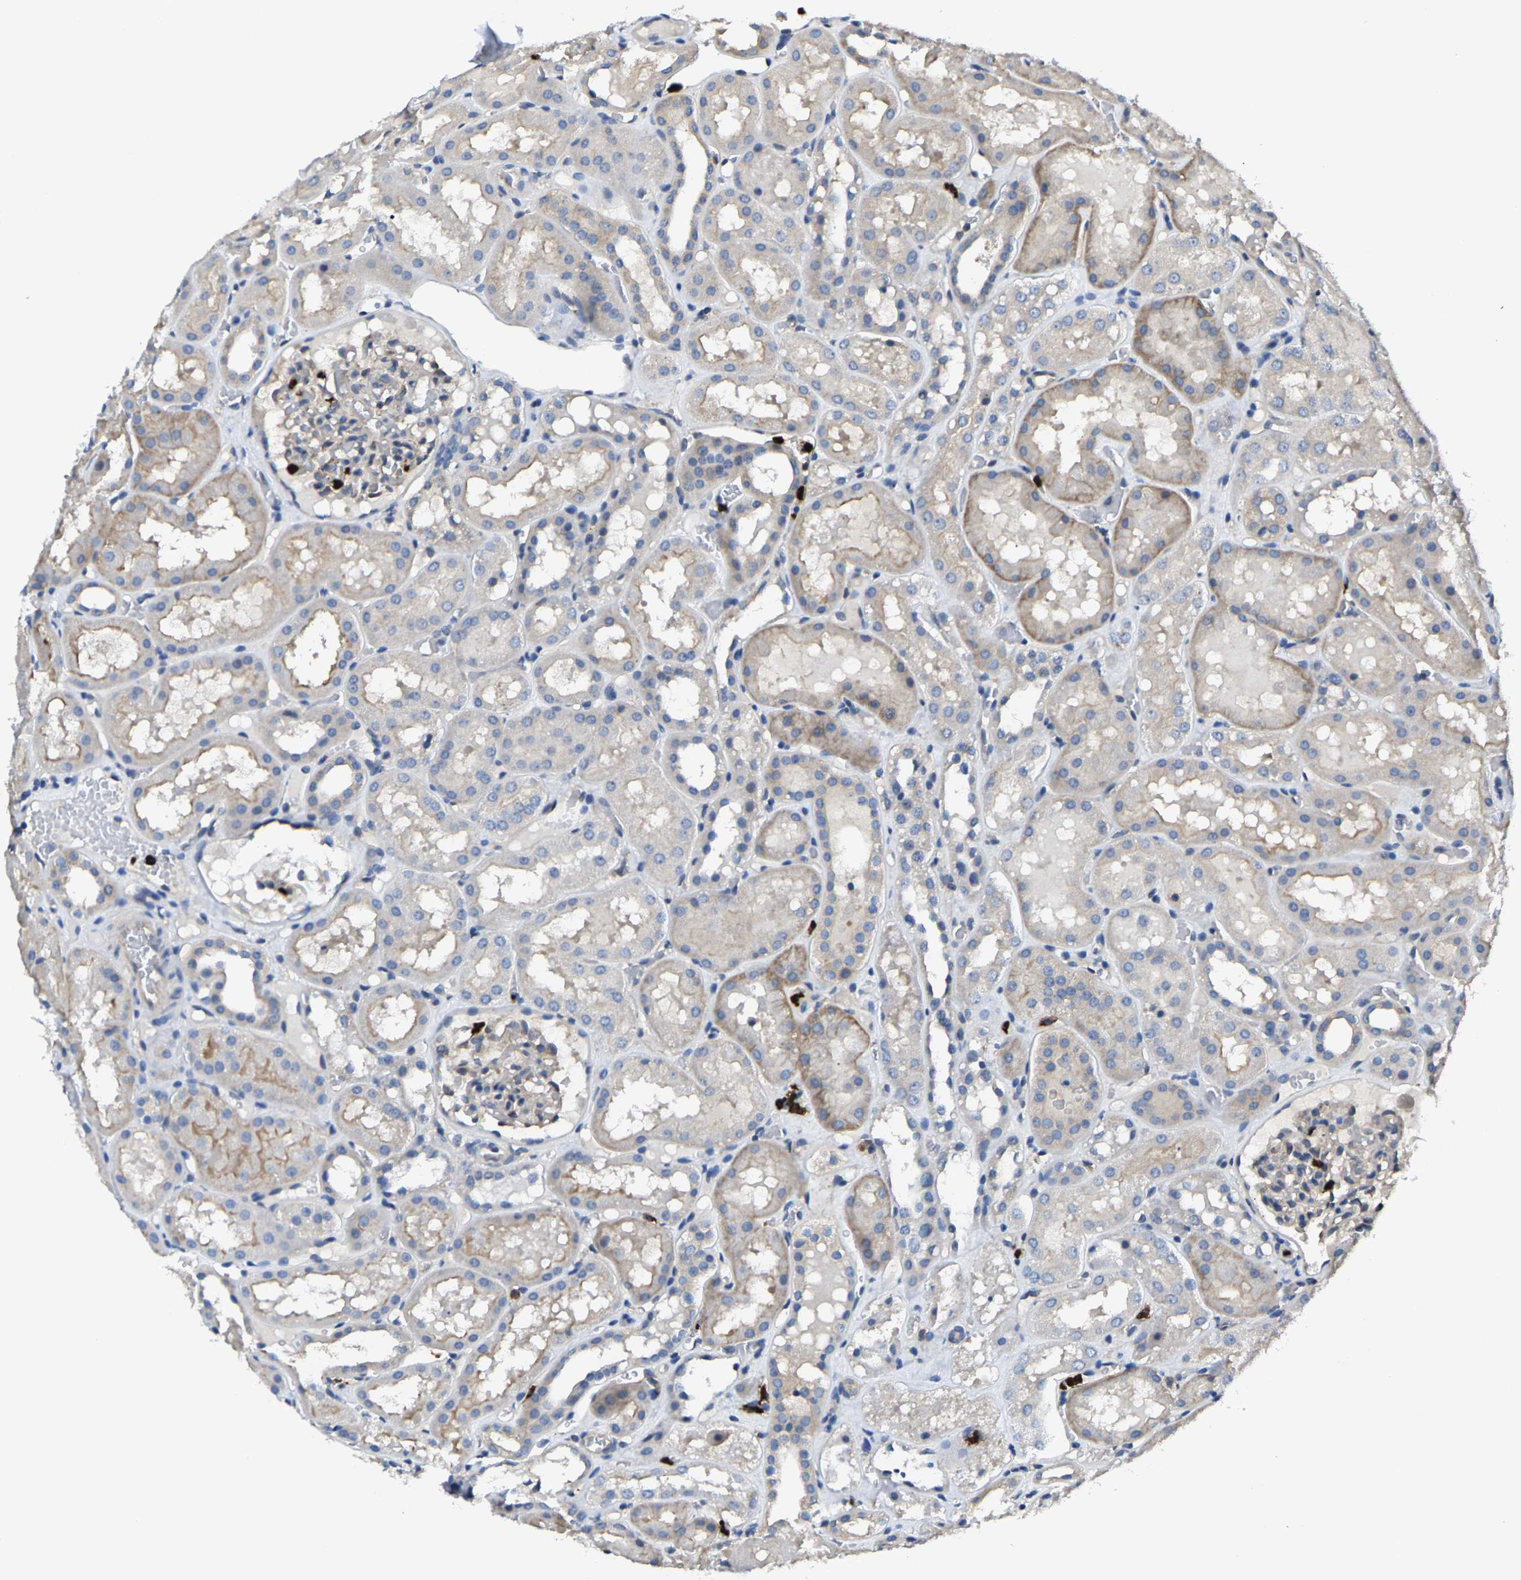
{"staining": {"intensity": "weak", "quantity": "<25%", "location": "cytoplasmic/membranous"}, "tissue": "kidney", "cell_type": "Cells in glomeruli", "image_type": "normal", "snomed": [{"axis": "morphology", "description": "Normal tissue, NOS"}, {"axis": "topography", "description": "Kidney"}, {"axis": "topography", "description": "Urinary bladder"}], "caption": "The immunohistochemistry (IHC) histopathology image has no significant positivity in cells in glomeruli of kidney.", "gene": "TRAF6", "patient": {"sex": "male", "age": 16}}